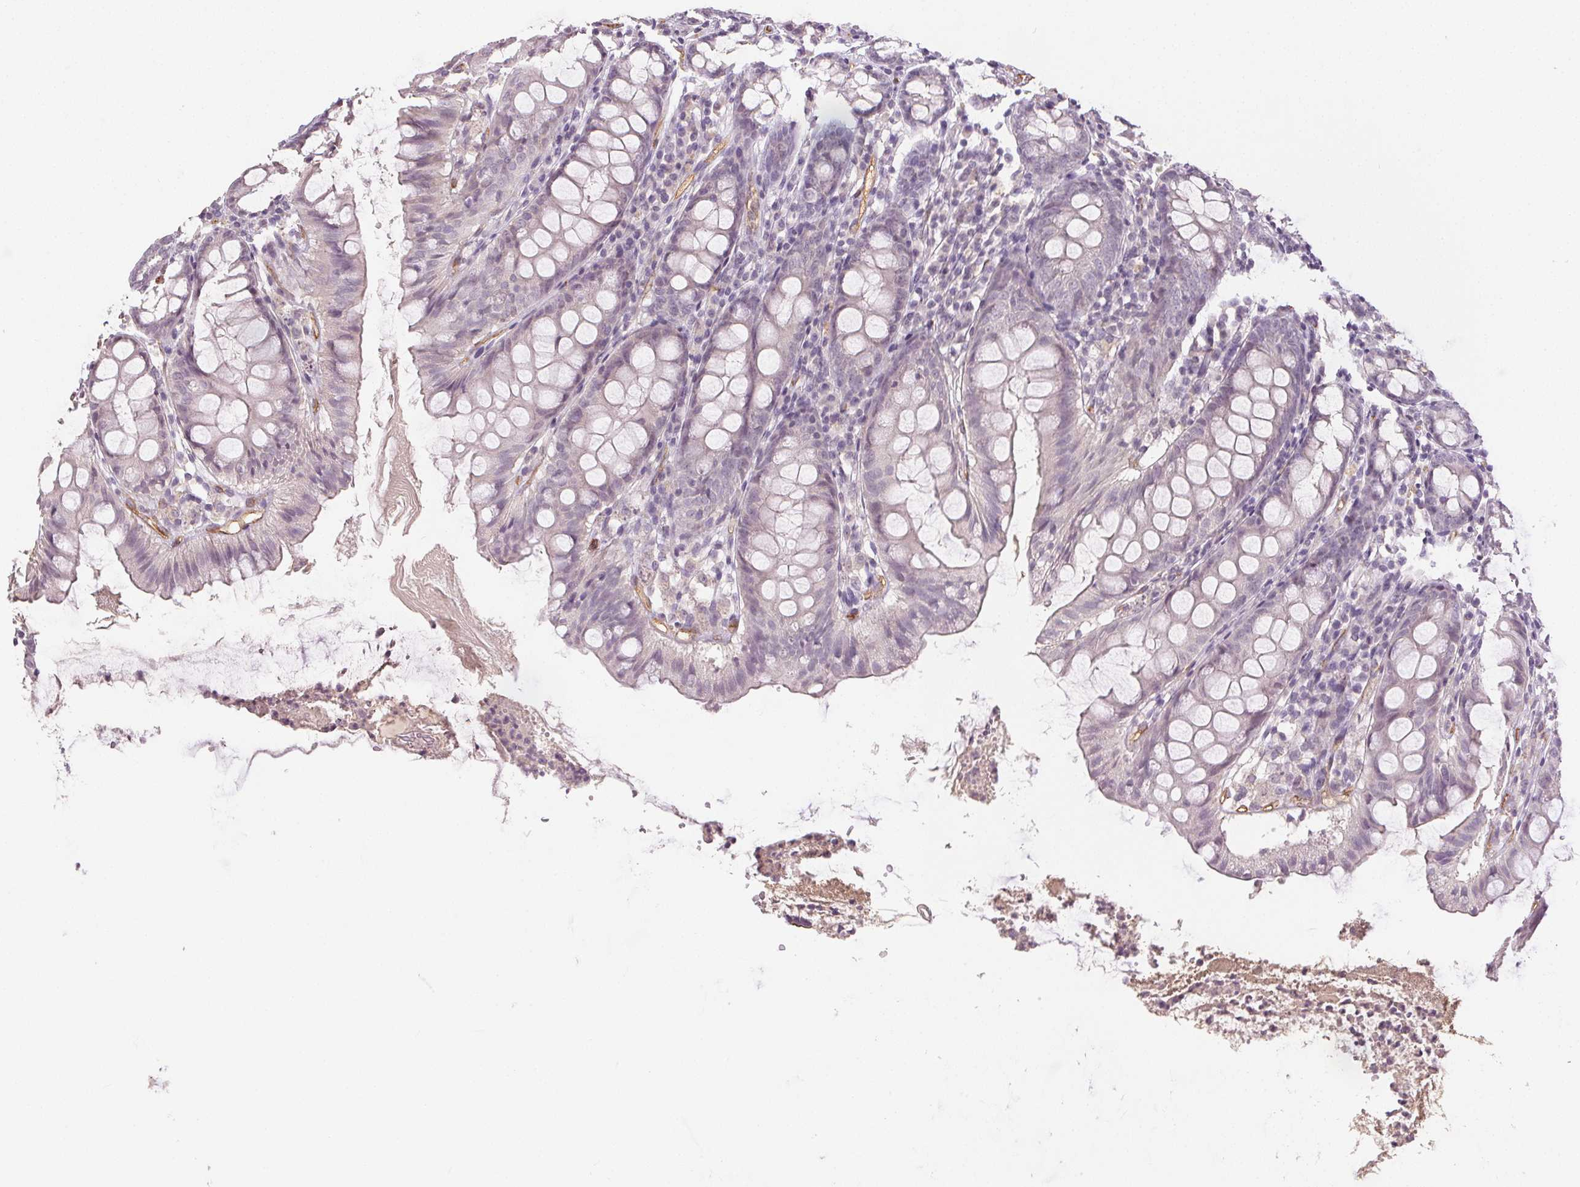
{"staining": {"intensity": "strong", "quantity": ">75%", "location": "cytoplasmic/membranous"}, "tissue": "colon", "cell_type": "Endothelial cells", "image_type": "normal", "snomed": [{"axis": "morphology", "description": "Normal tissue, NOS"}, {"axis": "topography", "description": "Colon"}], "caption": "Immunohistochemistry photomicrograph of benign colon: colon stained using immunohistochemistry (IHC) shows high levels of strong protein expression localized specifically in the cytoplasmic/membranous of endothelial cells, appearing as a cytoplasmic/membranous brown color.", "gene": "PODXL", "patient": {"sex": "female", "age": 84}}